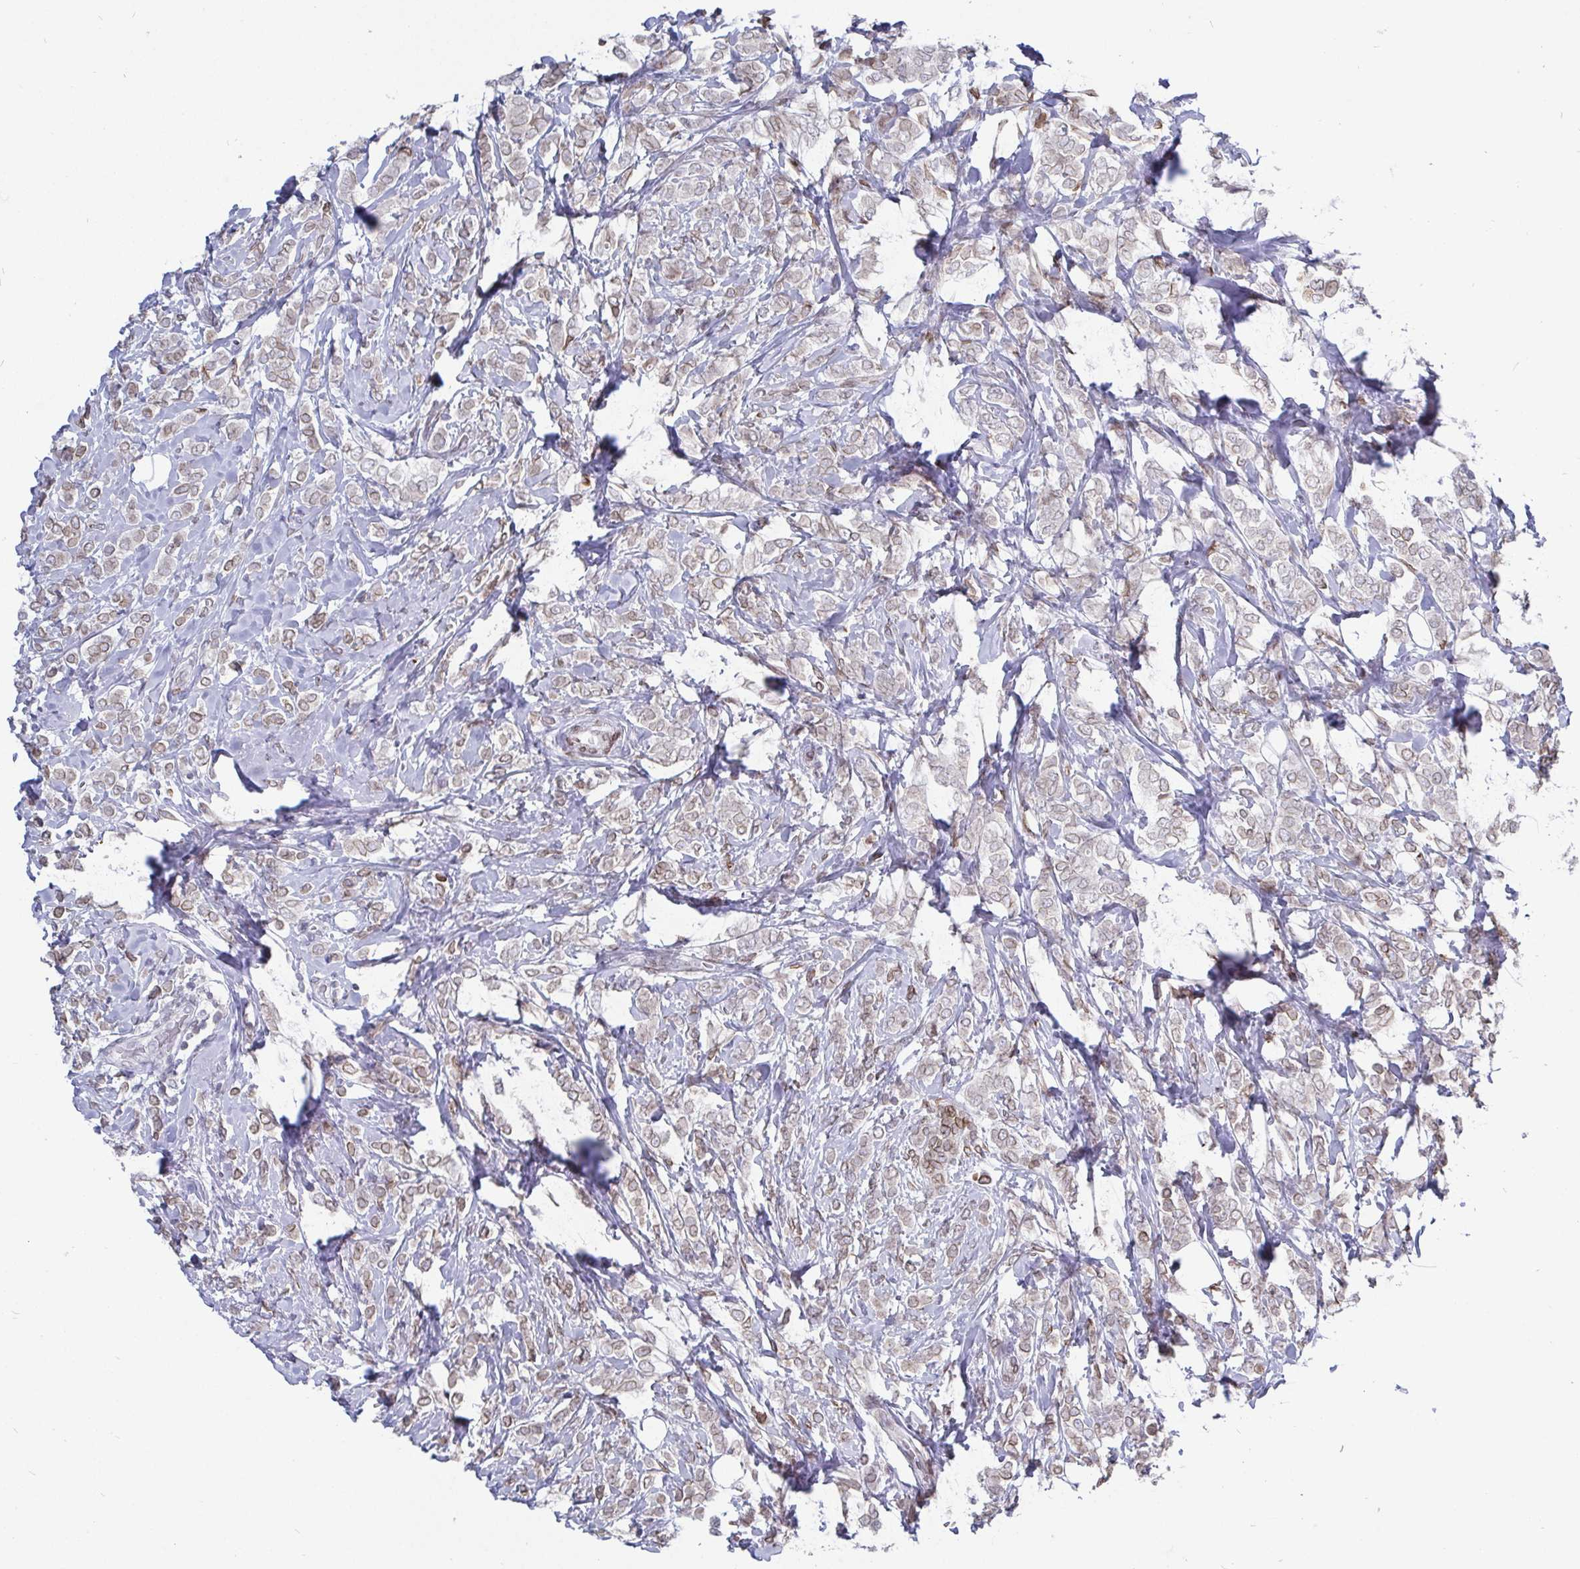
{"staining": {"intensity": "weak", "quantity": "25%-75%", "location": "cytoplasmic/membranous,nuclear"}, "tissue": "breast cancer", "cell_type": "Tumor cells", "image_type": "cancer", "snomed": [{"axis": "morphology", "description": "Lobular carcinoma"}, {"axis": "topography", "description": "Breast"}], "caption": "High-magnification brightfield microscopy of breast cancer stained with DAB (3,3'-diaminobenzidine) (brown) and counterstained with hematoxylin (blue). tumor cells exhibit weak cytoplasmic/membranous and nuclear positivity is identified in about25%-75% of cells.", "gene": "EMD", "patient": {"sex": "female", "age": 49}}